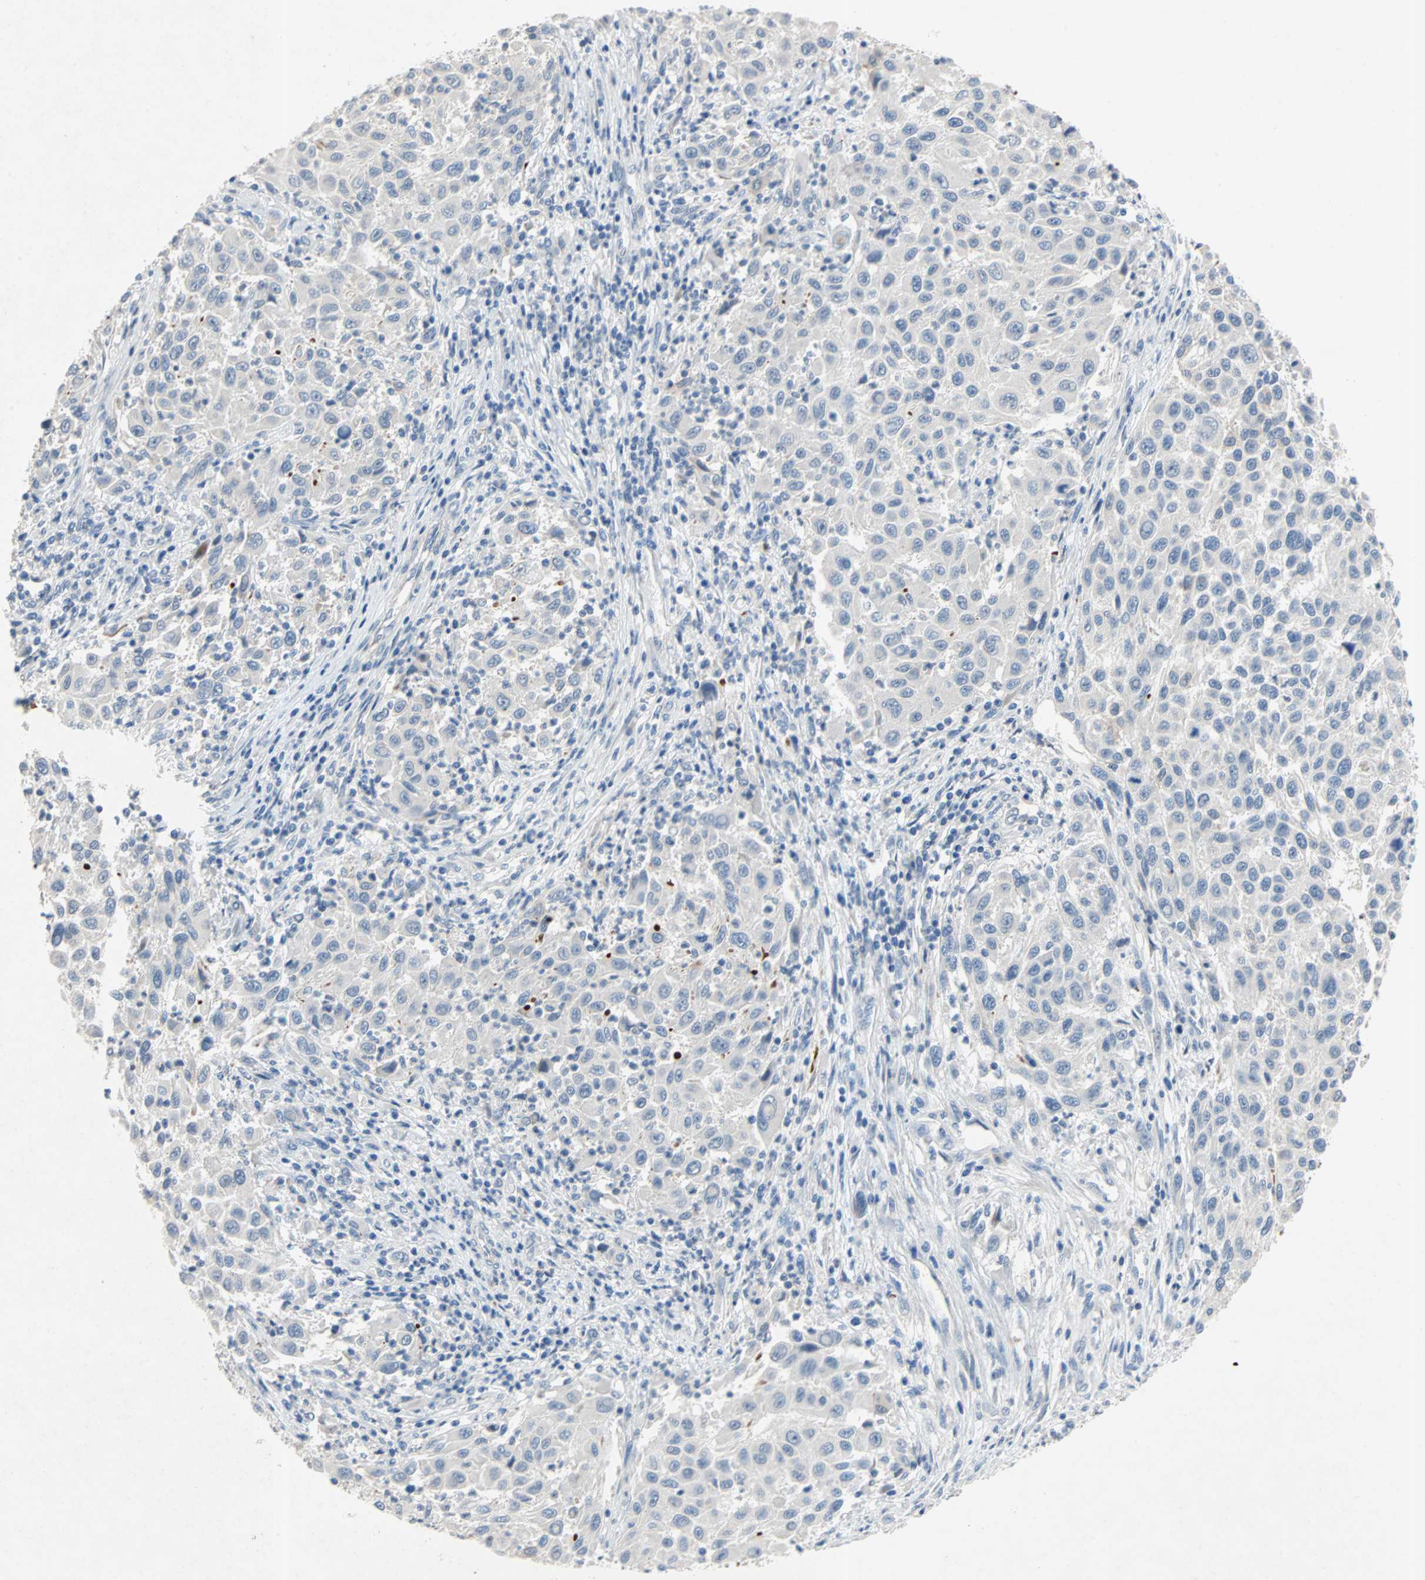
{"staining": {"intensity": "negative", "quantity": "none", "location": "none"}, "tissue": "melanoma", "cell_type": "Tumor cells", "image_type": "cancer", "snomed": [{"axis": "morphology", "description": "Malignant melanoma, Metastatic site"}, {"axis": "topography", "description": "Lymph node"}], "caption": "Immunohistochemical staining of melanoma exhibits no significant positivity in tumor cells.", "gene": "PCDHB2", "patient": {"sex": "male", "age": 61}}